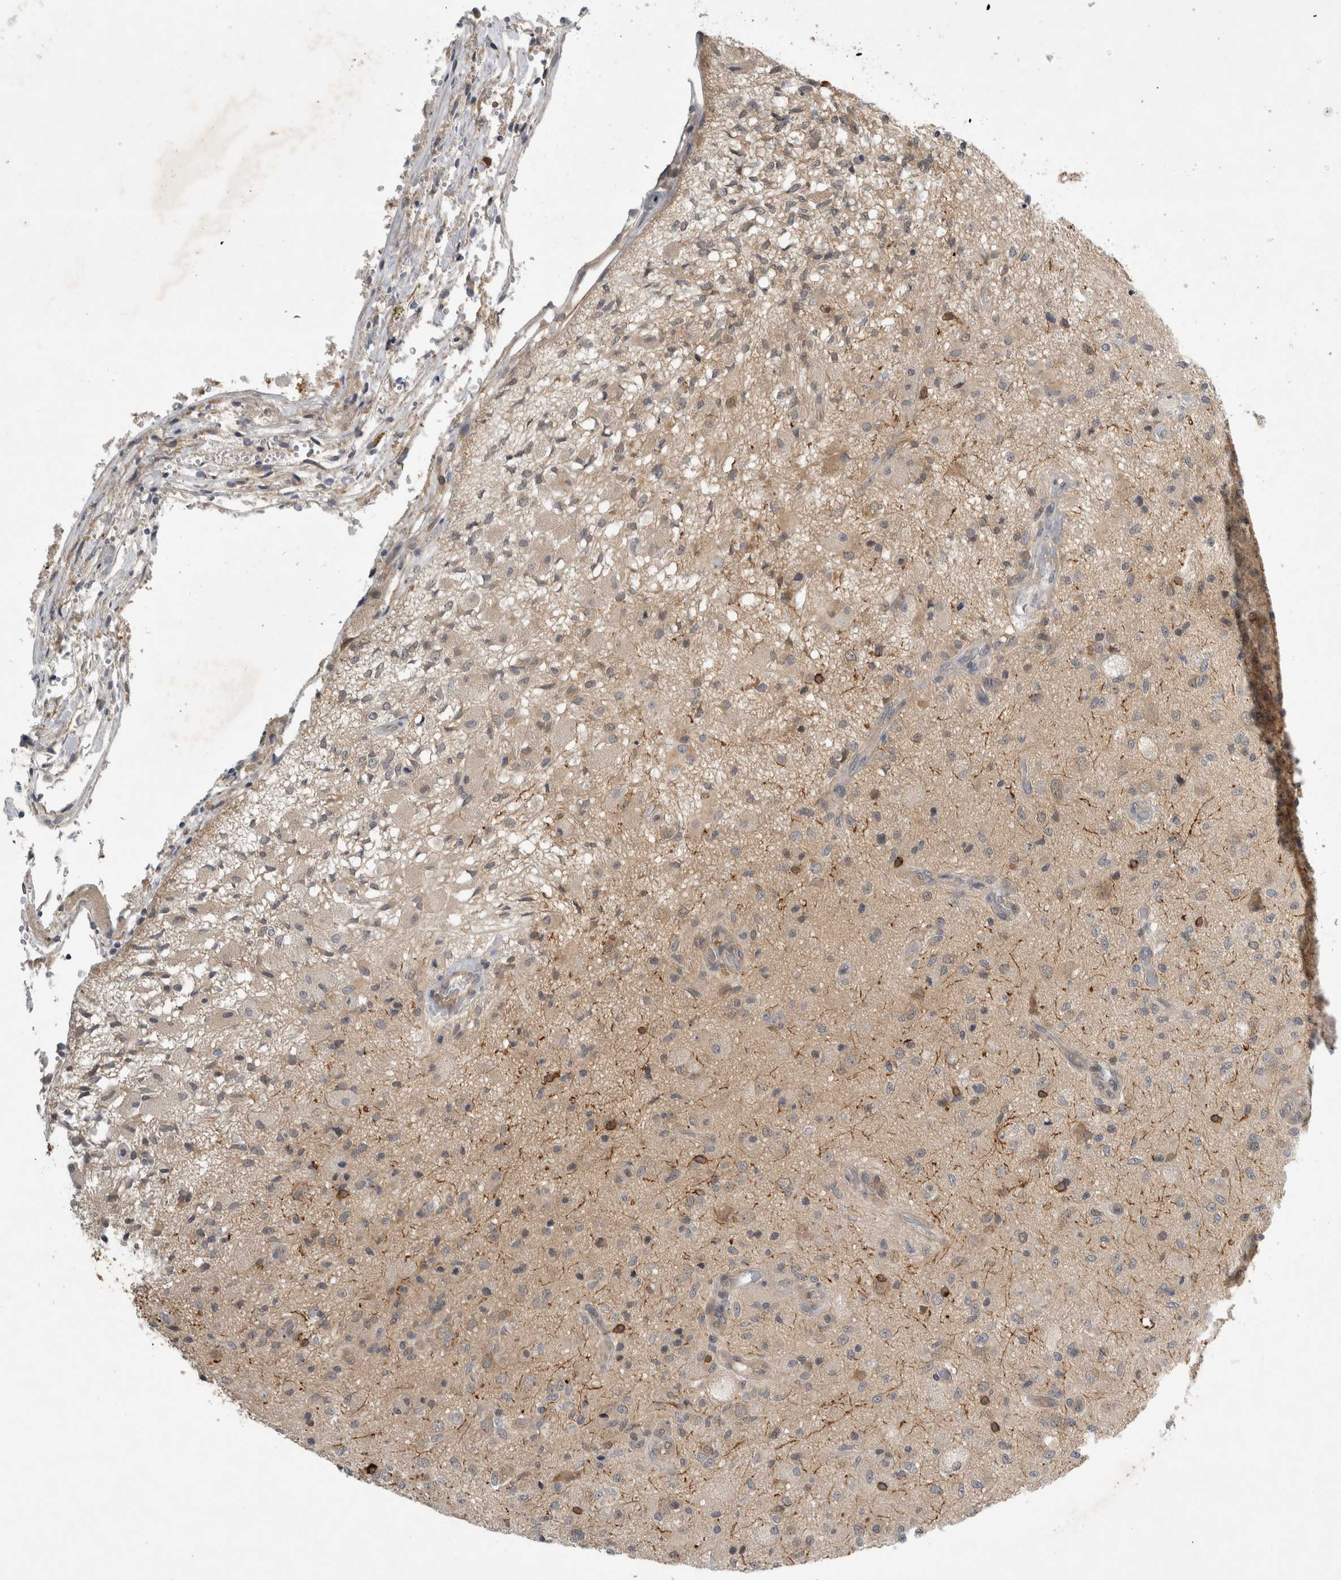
{"staining": {"intensity": "negative", "quantity": "none", "location": "none"}, "tissue": "glioma", "cell_type": "Tumor cells", "image_type": "cancer", "snomed": [{"axis": "morphology", "description": "Normal tissue, NOS"}, {"axis": "morphology", "description": "Glioma, malignant, High grade"}, {"axis": "topography", "description": "Cerebral cortex"}], "caption": "Tumor cells show no significant expression in glioma.", "gene": "AASDHPPT", "patient": {"sex": "male", "age": 77}}